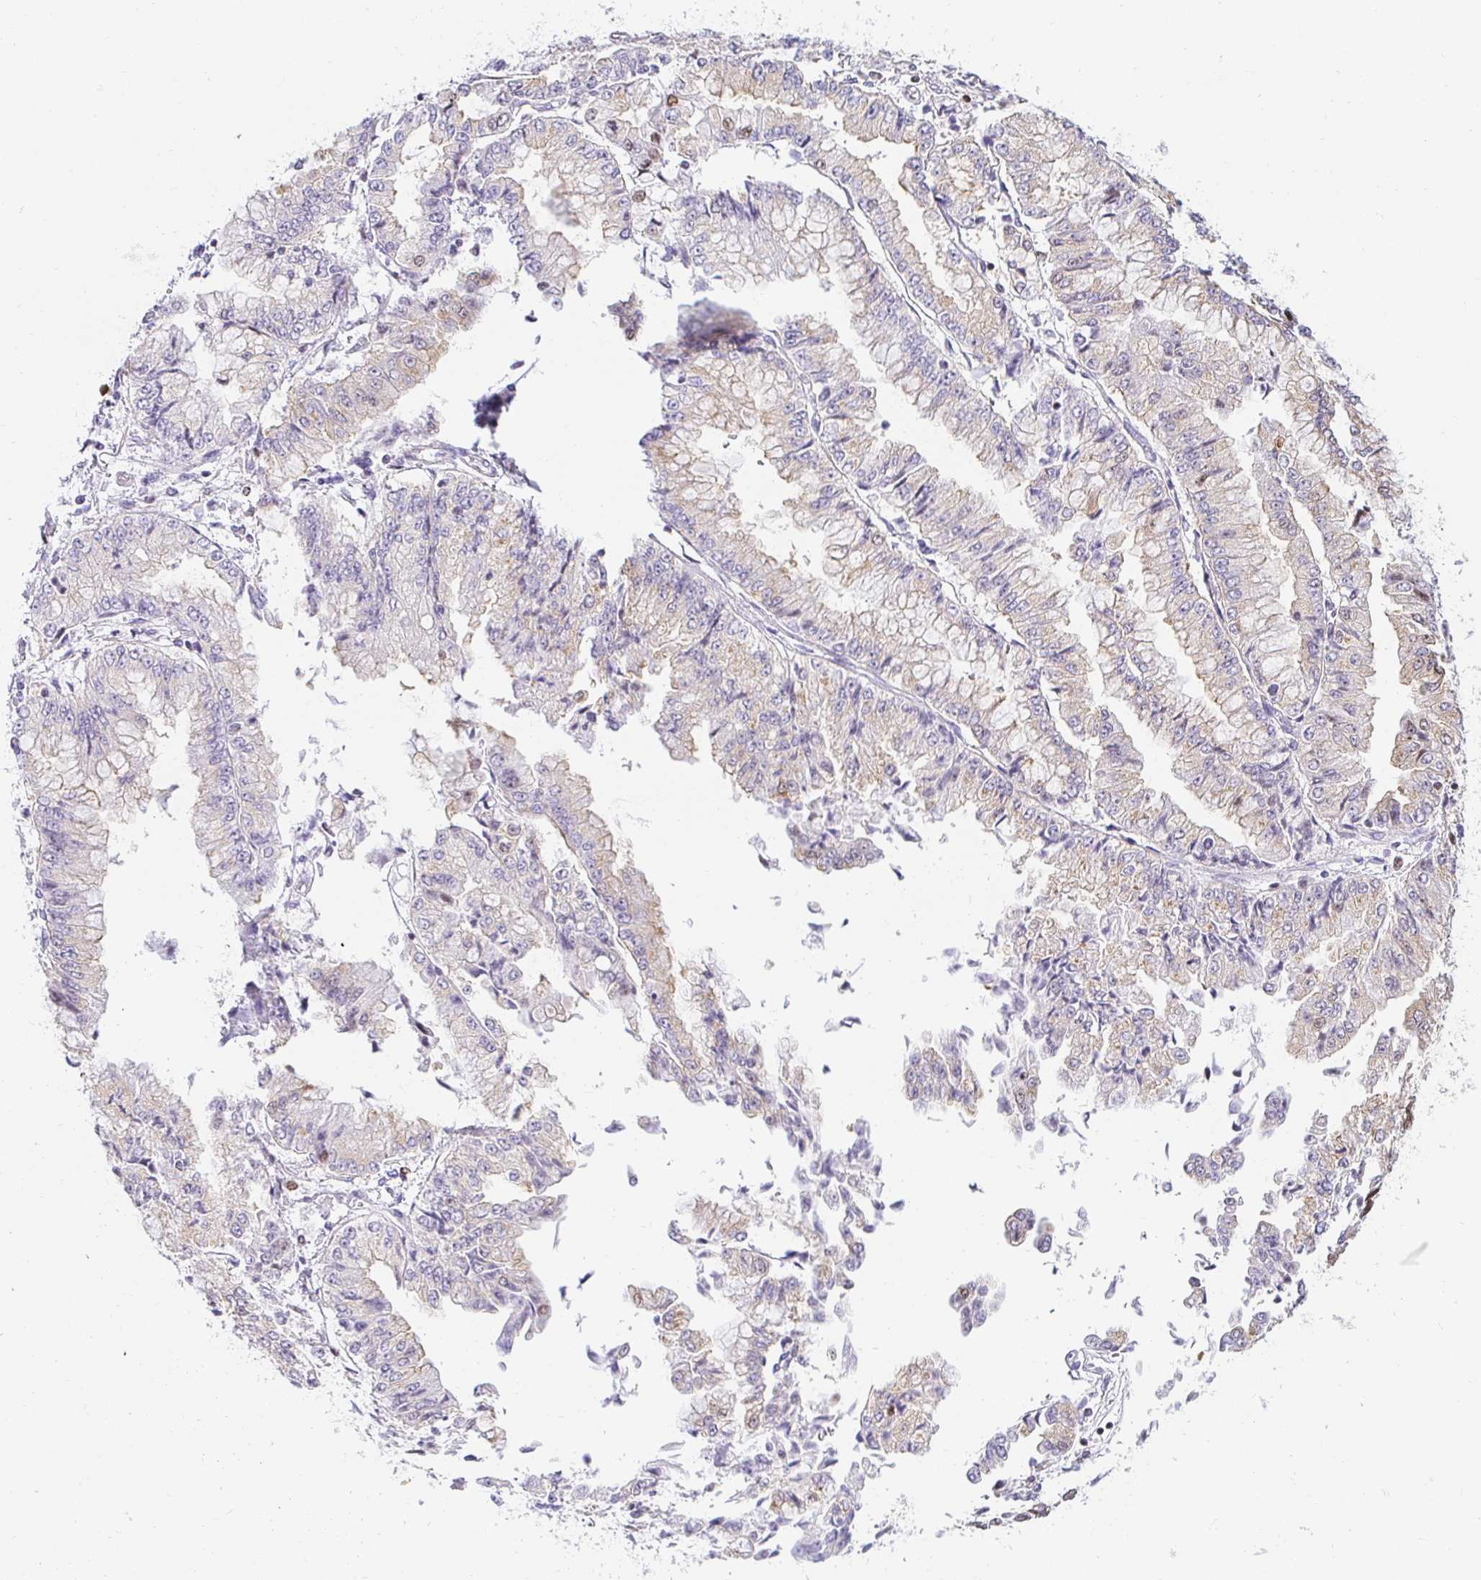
{"staining": {"intensity": "weak", "quantity": "25%-75%", "location": "cytoplasmic/membranous"}, "tissue": "stomach cancer", "cell_type": "Tumor cells", "image_type": "cancer", "snomed": [{"axis": "morphology", "description": "Adenocarcinoma, NOS"}, {"axis": "topography", "description": "Stomach, upper"}], "caption": "This histopathology image reveals immunohistochemistry staining of human stomach cancer, with low weak cytoplasmic/membranous expression in about 25%-75% of tumor cells.", "gene": "CAPSL", "patient": {"sex": "female", "age": 74}}